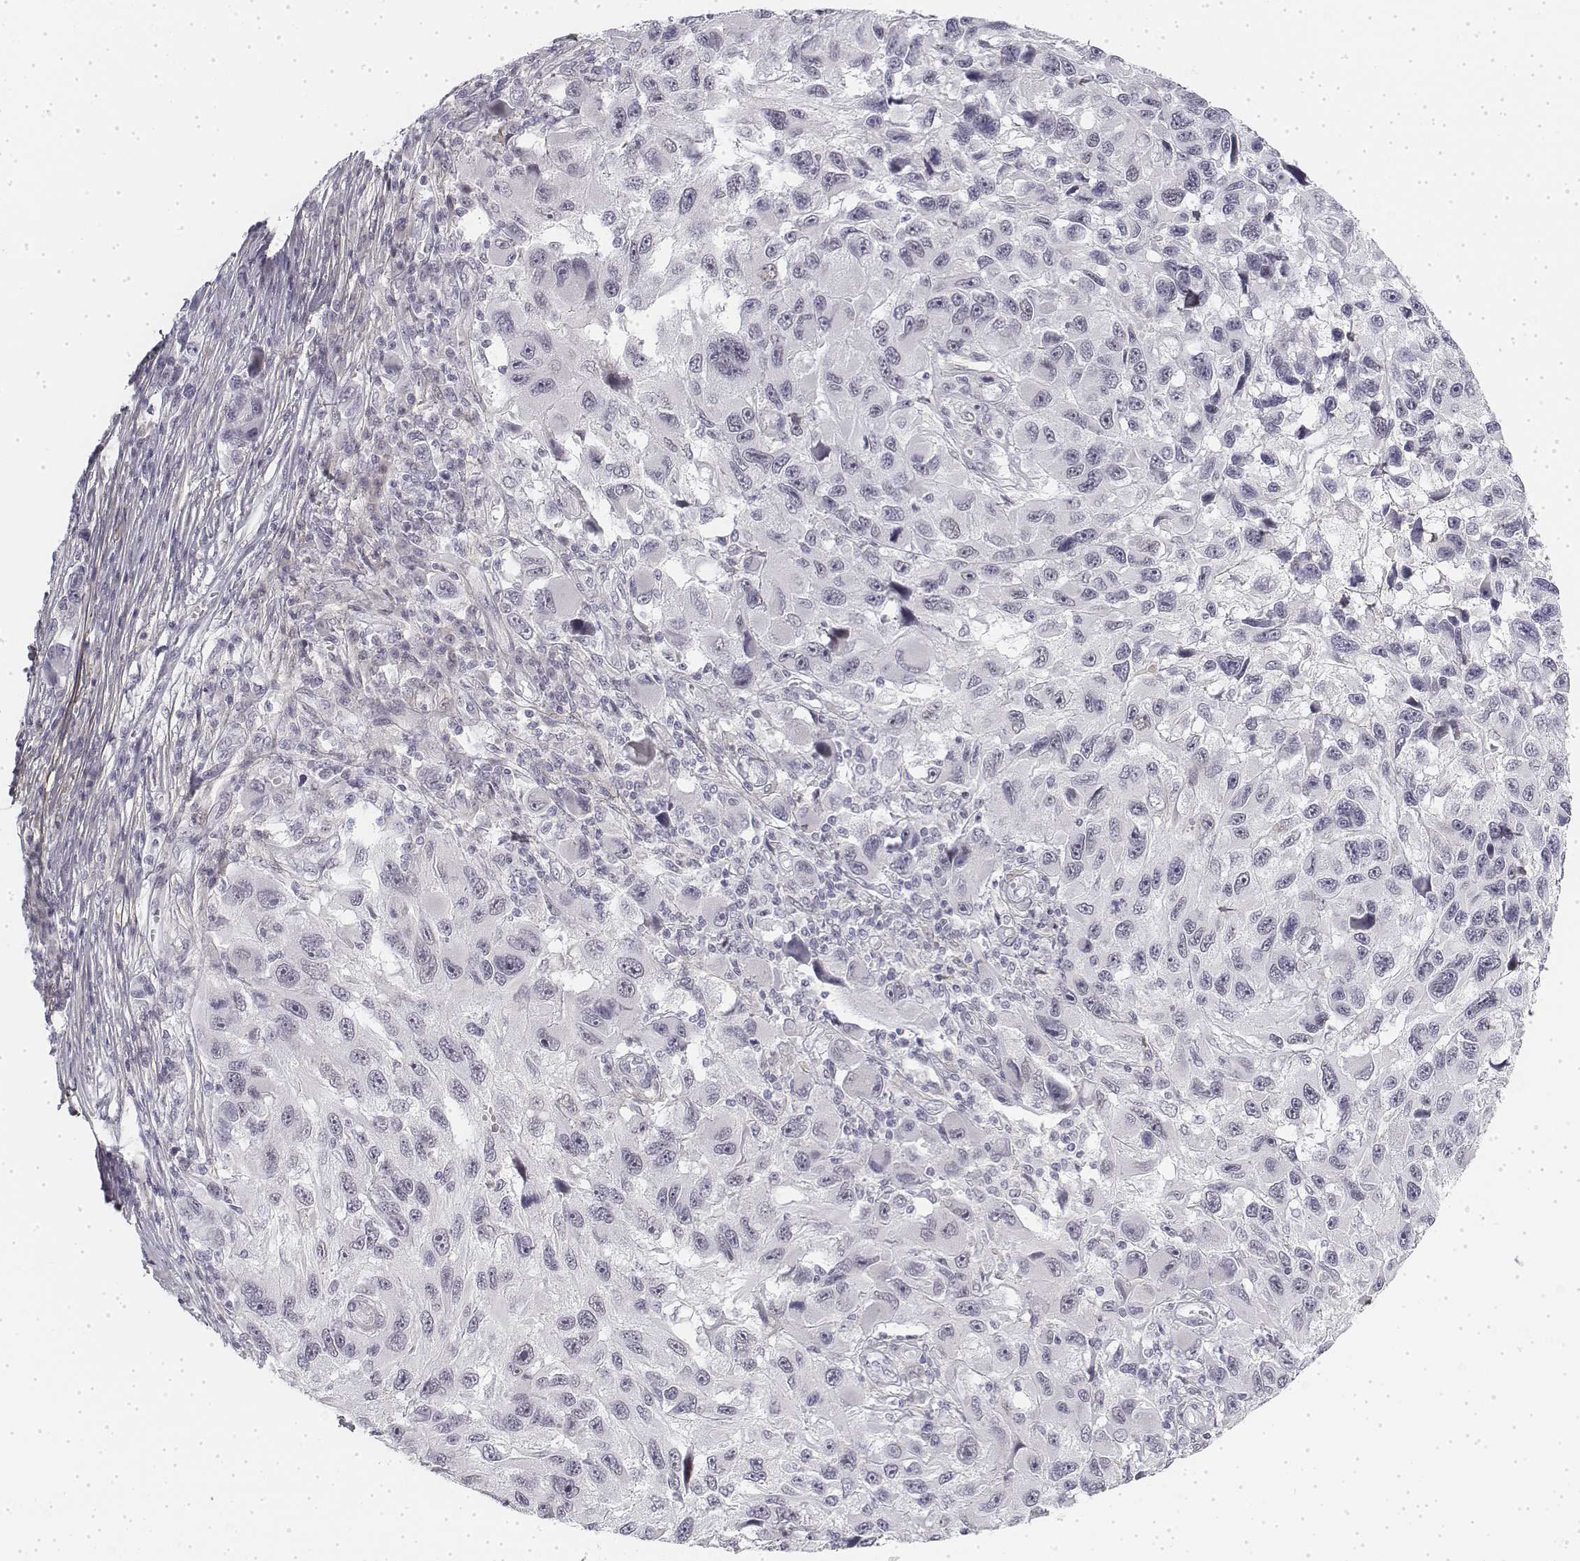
{"staining": {"intensity": "negative", "quantity": "none", "location": "none"}, "tissue": "melanoma", "cell_type": "Tumor cells", "image_type": "cancer", "snomed": [{"axis": "morphology", "description": "Malignant melanoma, NOS"}, {"axis": "topography", "description": "Skin"}], "caption": "Immunohistochemical staining of malignant melanoma reveals no significant expression in tumor cells. The staining is performed using DAB brown chromogen with nuclei counter-stained in using hematoxylin.", "gene": "KRT84", "patient": {"sex": "male", "age": 53}}